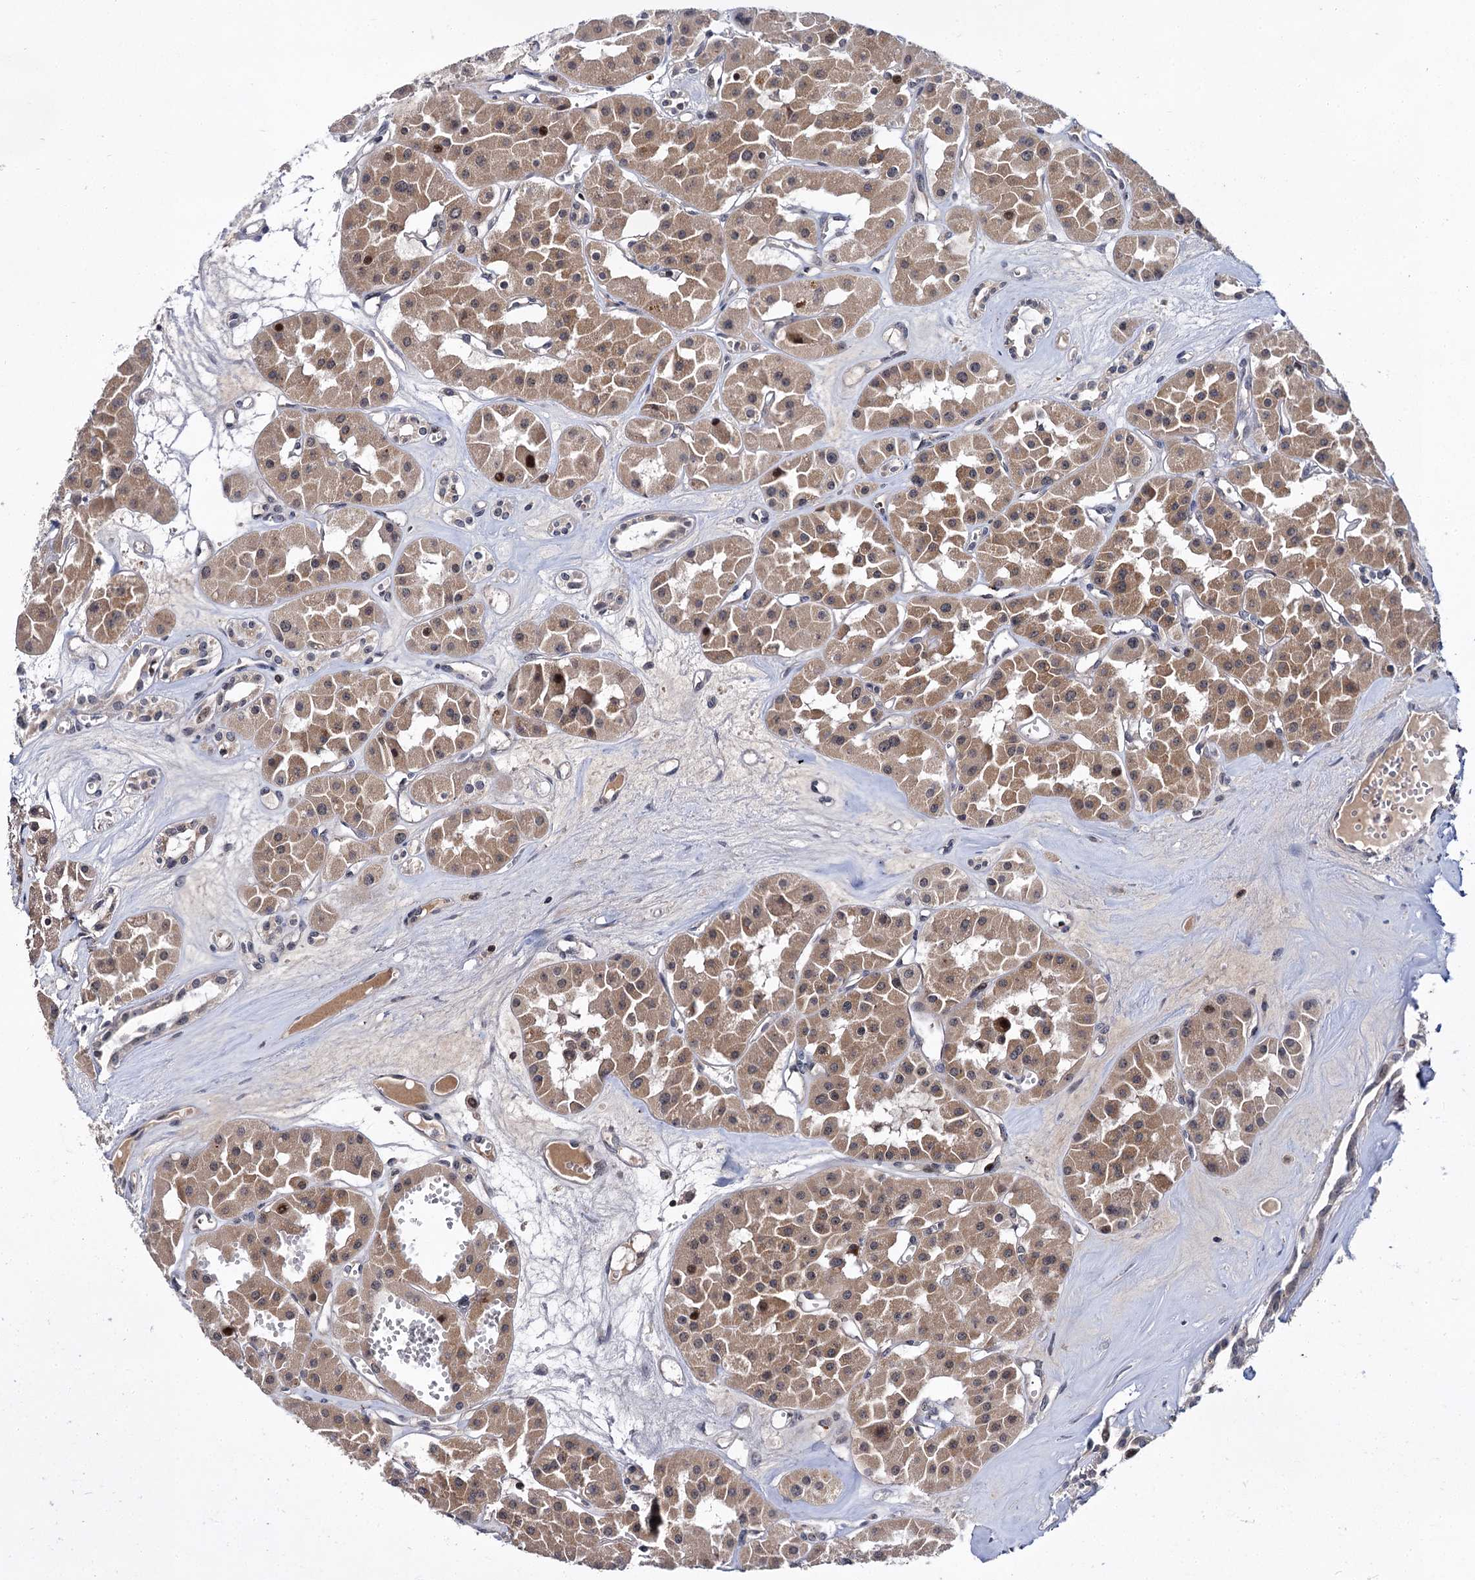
{"staining": {"intensity": "moderate", "quantity": ">75%", "location": "cytoplasmic/membranous"}, "tissue": "renal cancer", "cell_type": "Tumor cells", "image_type": "cancer", "snomed": [{"axis": "morphology", "description": "Carcinoma, NOS"}, {"axis": "topography", "description": "Kidney"}], "caption": "Protein analysis of renal cancer tissue exhibits moderate cytoplasmic/membranous positivity in about >75% of tumor cells.", "gene": "ABLIM1", "patient": {"sex": "female", "age": 75}}